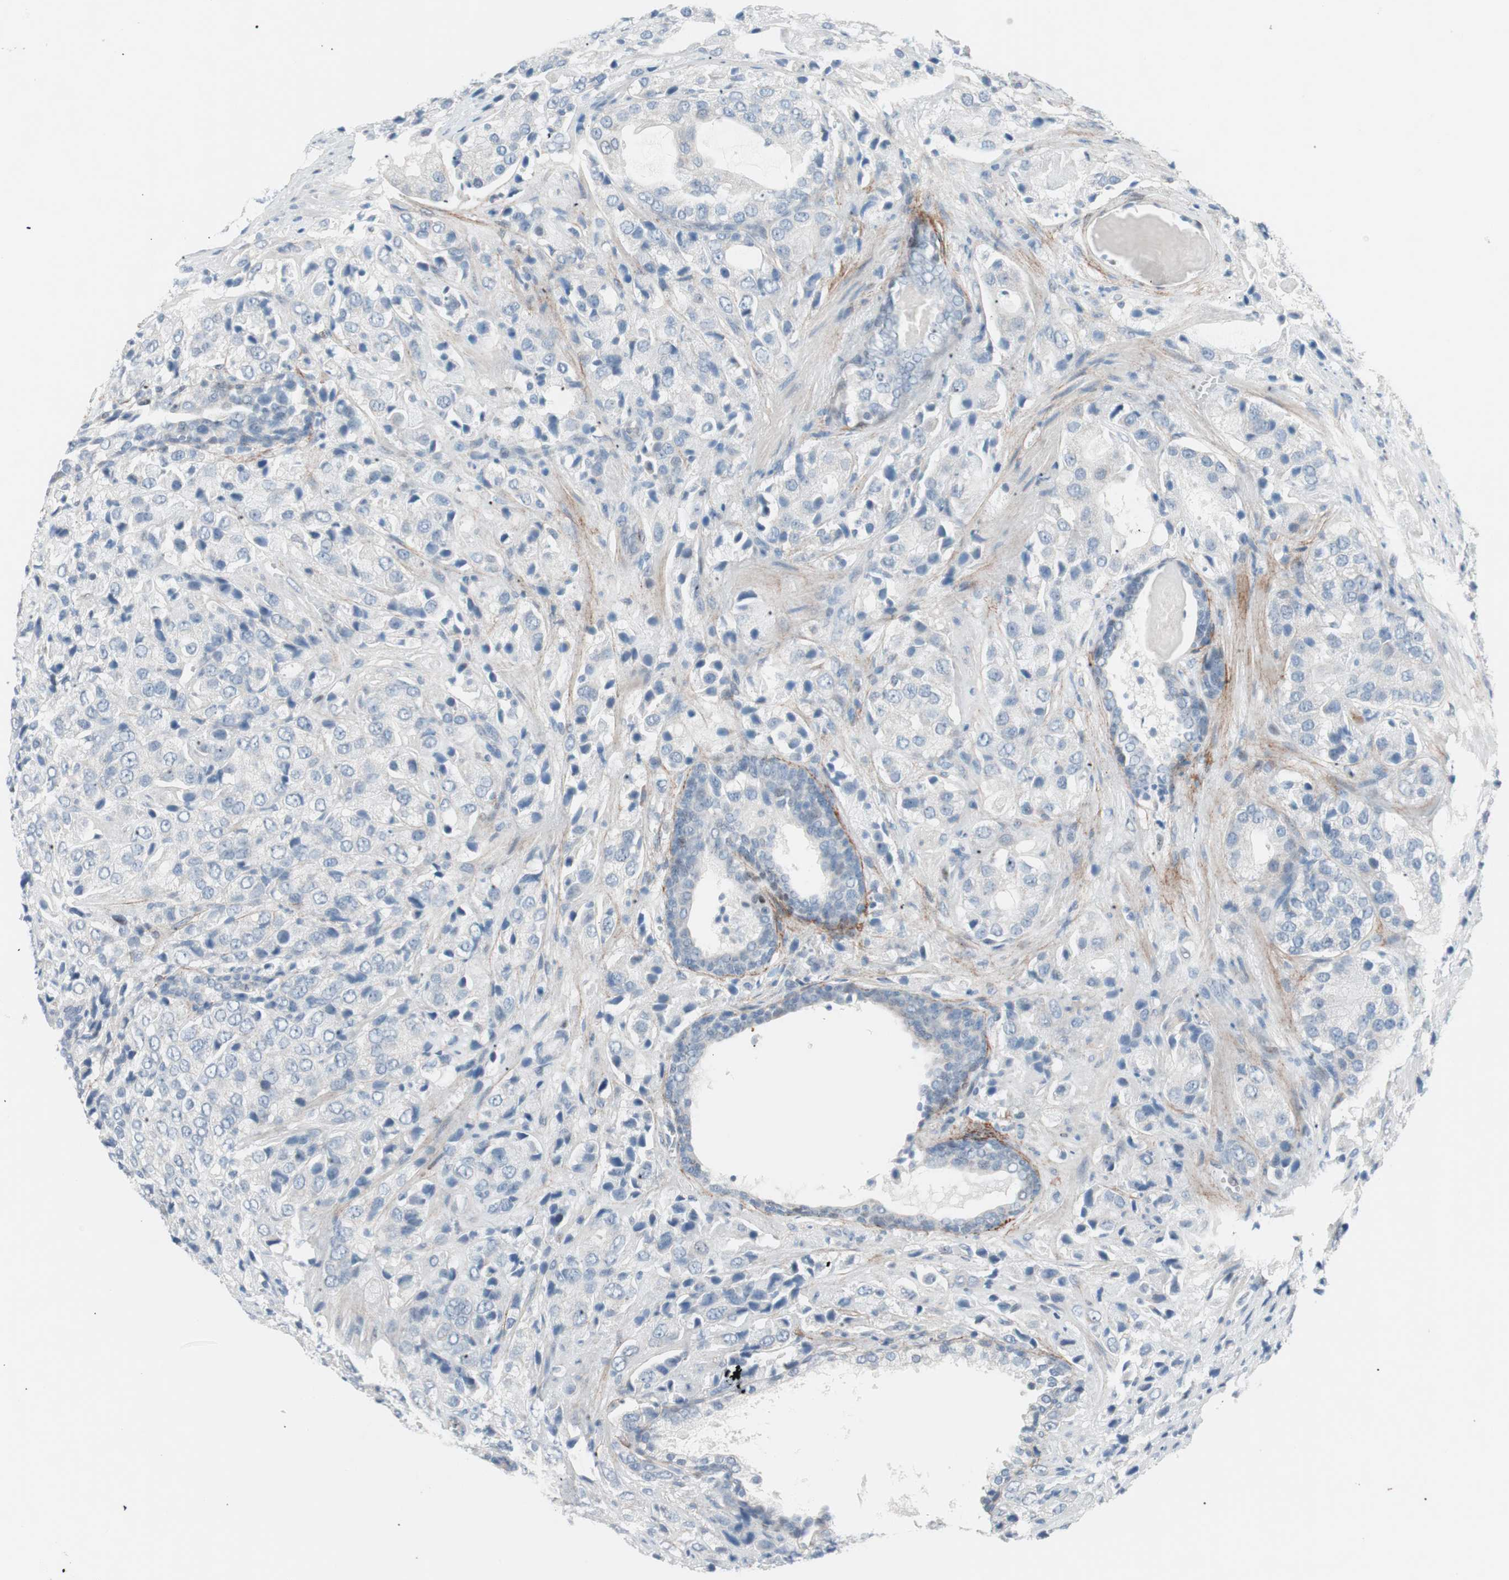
{"staining": {"intensity": "negative", "quantity": "none", "location": "none"}, "tissue": "prostate cancer", "cell_type": "Tumor cells", "image_type": "cancer", "snomed": [{"axis": "morphology", "description": "Adenocarcinoma, High grade"}, {"axis": "topography", "description": "Prostate"}], "caption": "Prostate adenocarcinoma (high-grade) was stained to show a protein in brown. There is no significant positivity in tumor cells. Nuclei are stained in blue.", "gene": "FOSL1", "patient": {"sex": "male", "age": 70}}